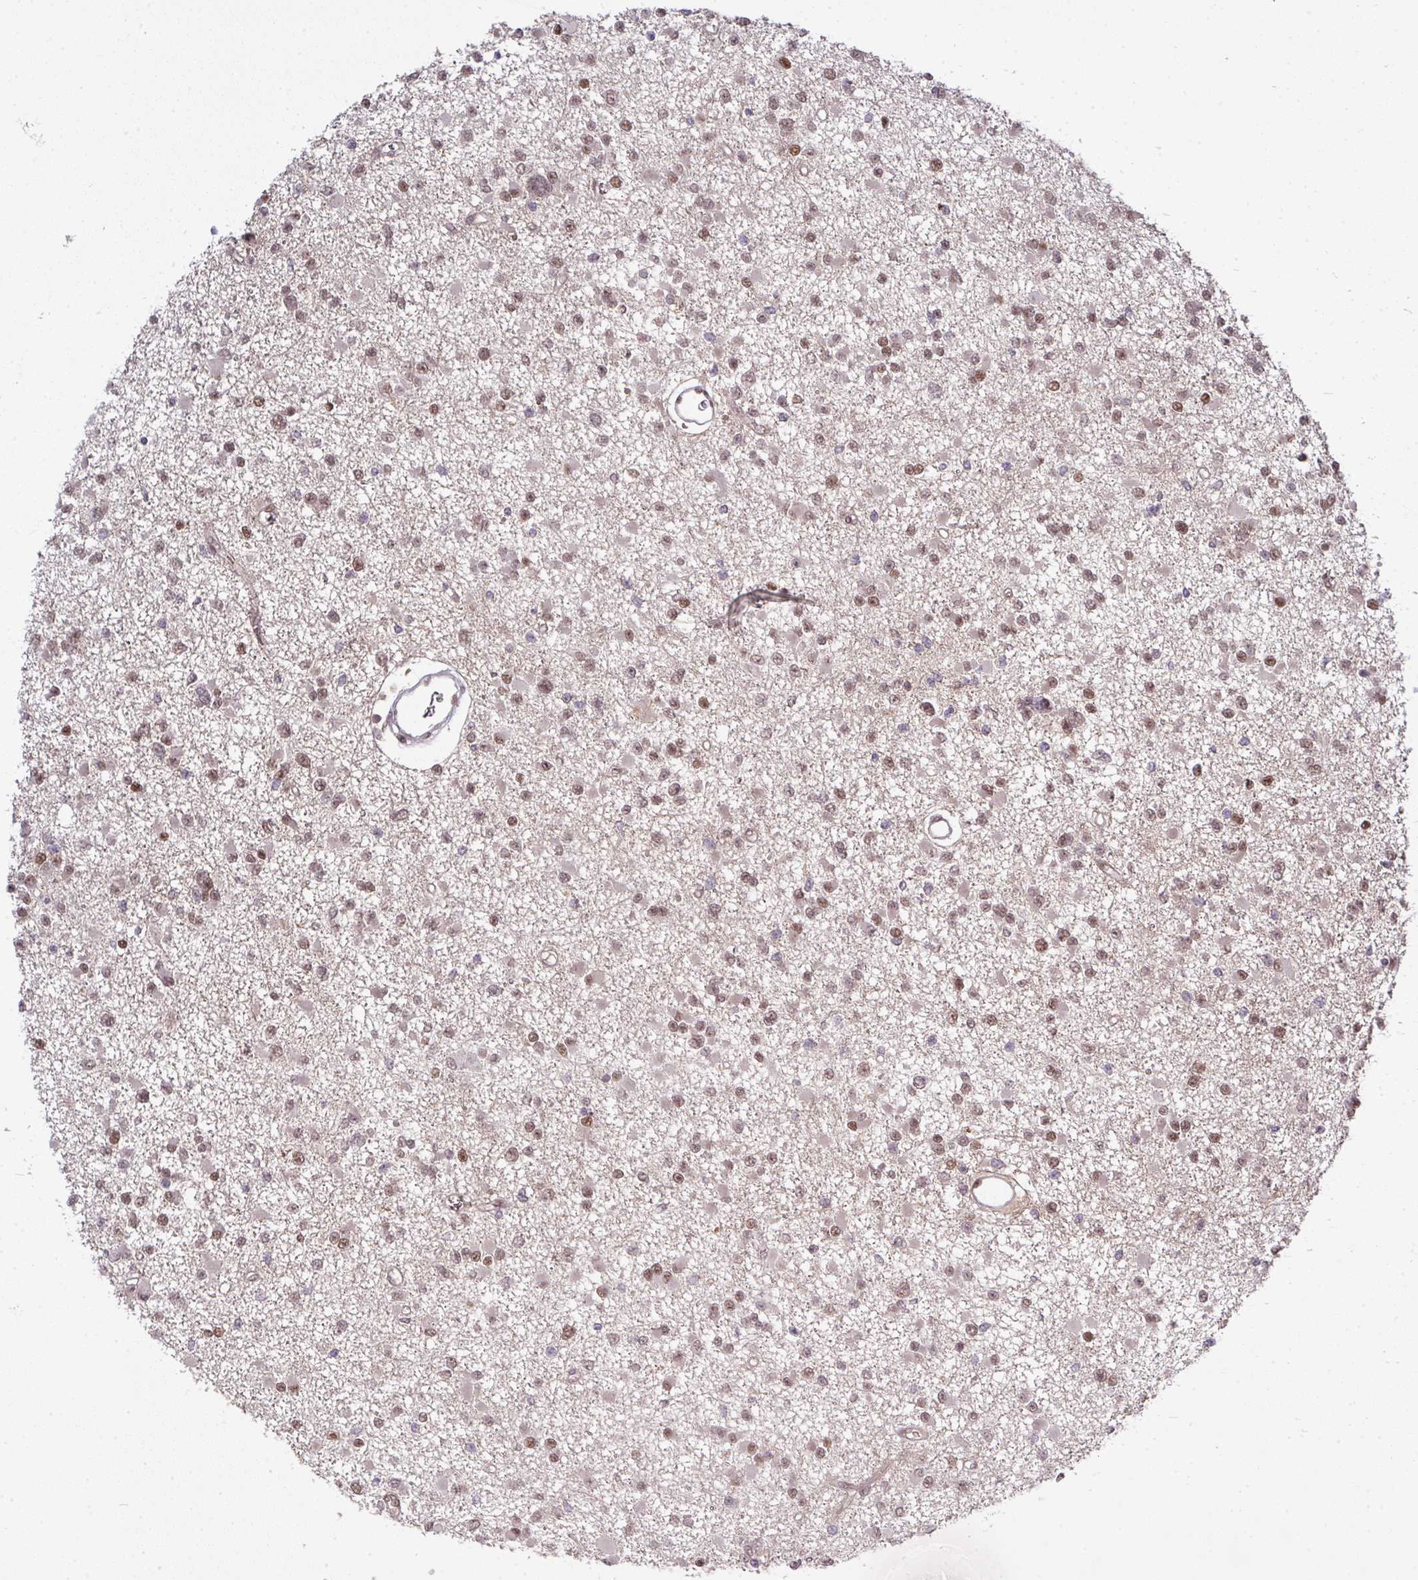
{"staining": {"intensity": "moderate", "quantity": ">75%", "location": "nuclear"}, "tissue": "glioma", "cell_type": "Tumor cells", "image_type": "cancer", "snomed": [{"axis": "morphology", "description": "Glioma, malignant, Low grade"}, {"axis": "topography", "description": "Brain"}], "caption": "High-magnification brightfield microscopy of glioma stained with DAB (3,3'-diaminobenzidine) (brown) and counterstained with hematoxylin (blue). tumor cells exhibit moderate nuclear staining is present in approximately>75% of cells.", "gene": "CIC", "patient": {"sex": "female", "age": 22}}